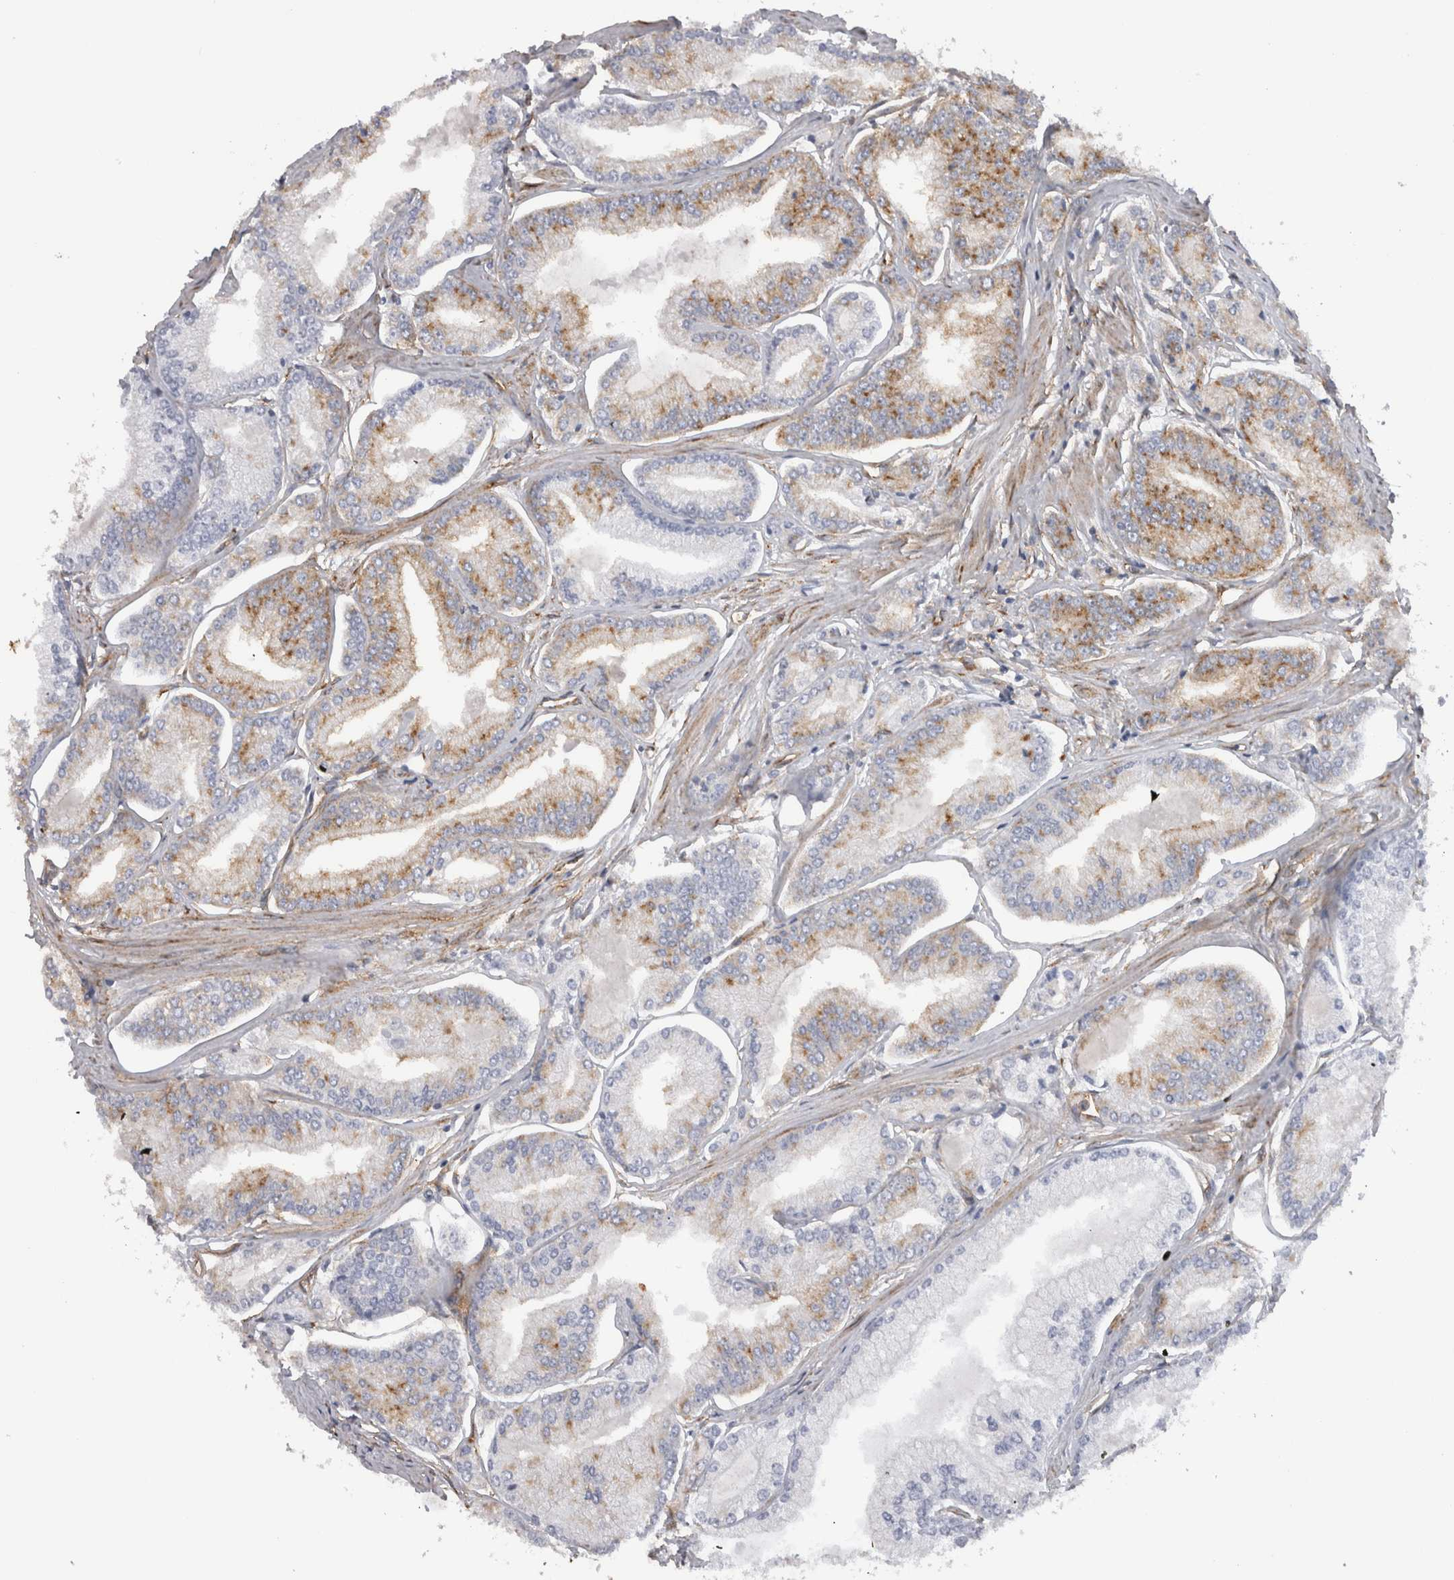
{"staining": {"intensity": "moderate", "quantity": "<25%", "location": "cytoplasmic/membranous"}, "tissue": "prostate cancer", "cell_type": "Tumor cells", "image_type": "cancer", "snomed": [{"axis": "morphology", "description": "Adenocarcinoma, Low grade"}, {"axis": "topography", "description": "Prostate"}], "caption": "Moderate cytoplasmic/membranous expression for a protein is appreciated in approximately <25% of tumor cells of prostate cancer (low-grade adenocarcinoma) using immunohistochemistry.", "gene": "ATXN3", "patient": {"sex": "male", "age": 52}}